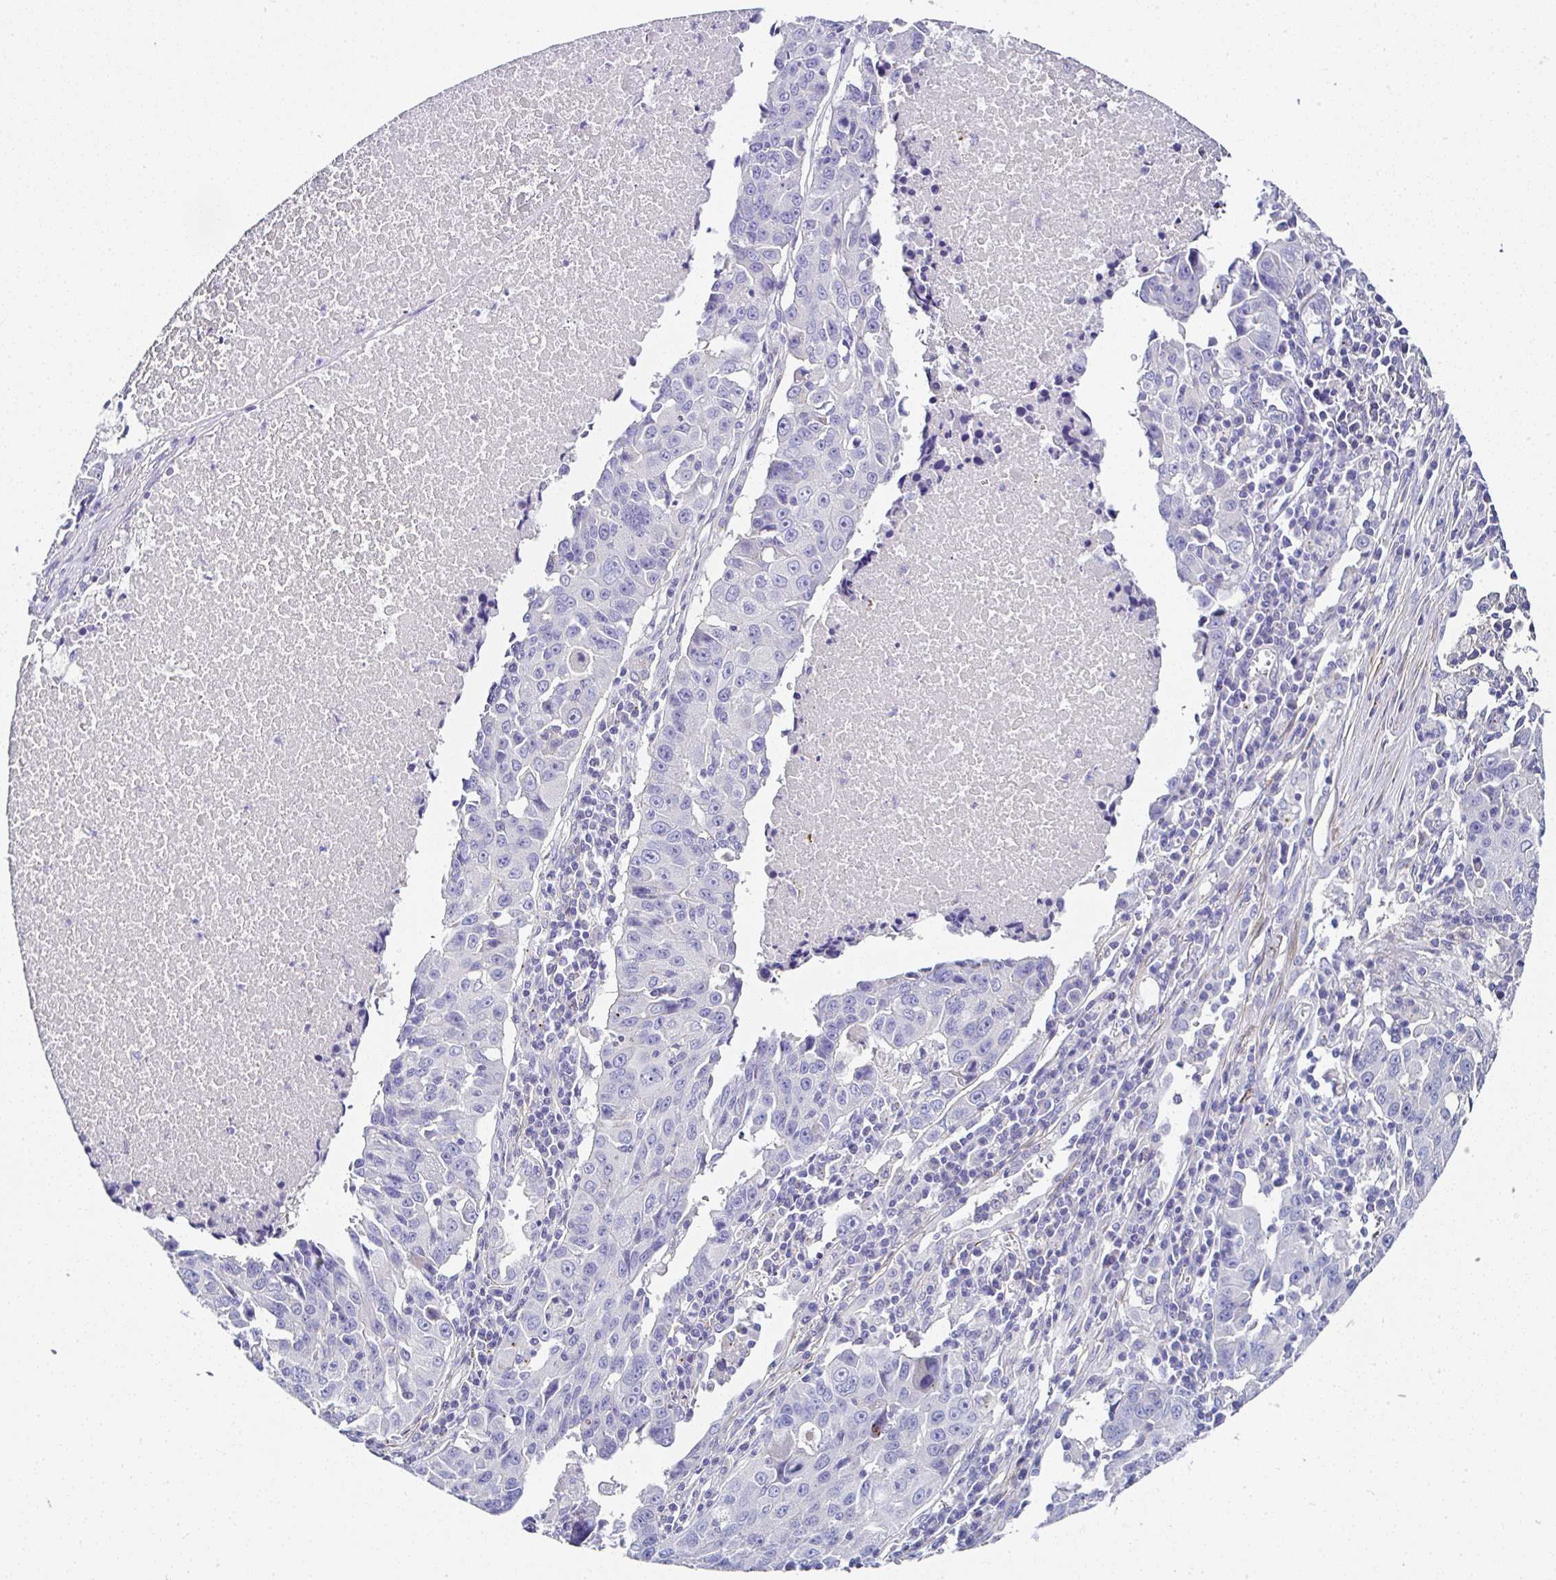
{"staining": {"intensity": "negative", "quantity": "none", "location": "none"}, "tissue": "lung cancer", "cell_type": "Tumor cells", "image_type": "cancer", "snomed": [{"axis": "morphology", "description": "Squamous cell carcinoma, NOS"}, {"axis": "topography", "description": "Lung"}], "caption": "Immunohistochemical staining of human lung cancer exhibits no significant positivity in tumor cells.", "gene": "PPFIA4", "patient": {"sex": "female", "age": 66}}